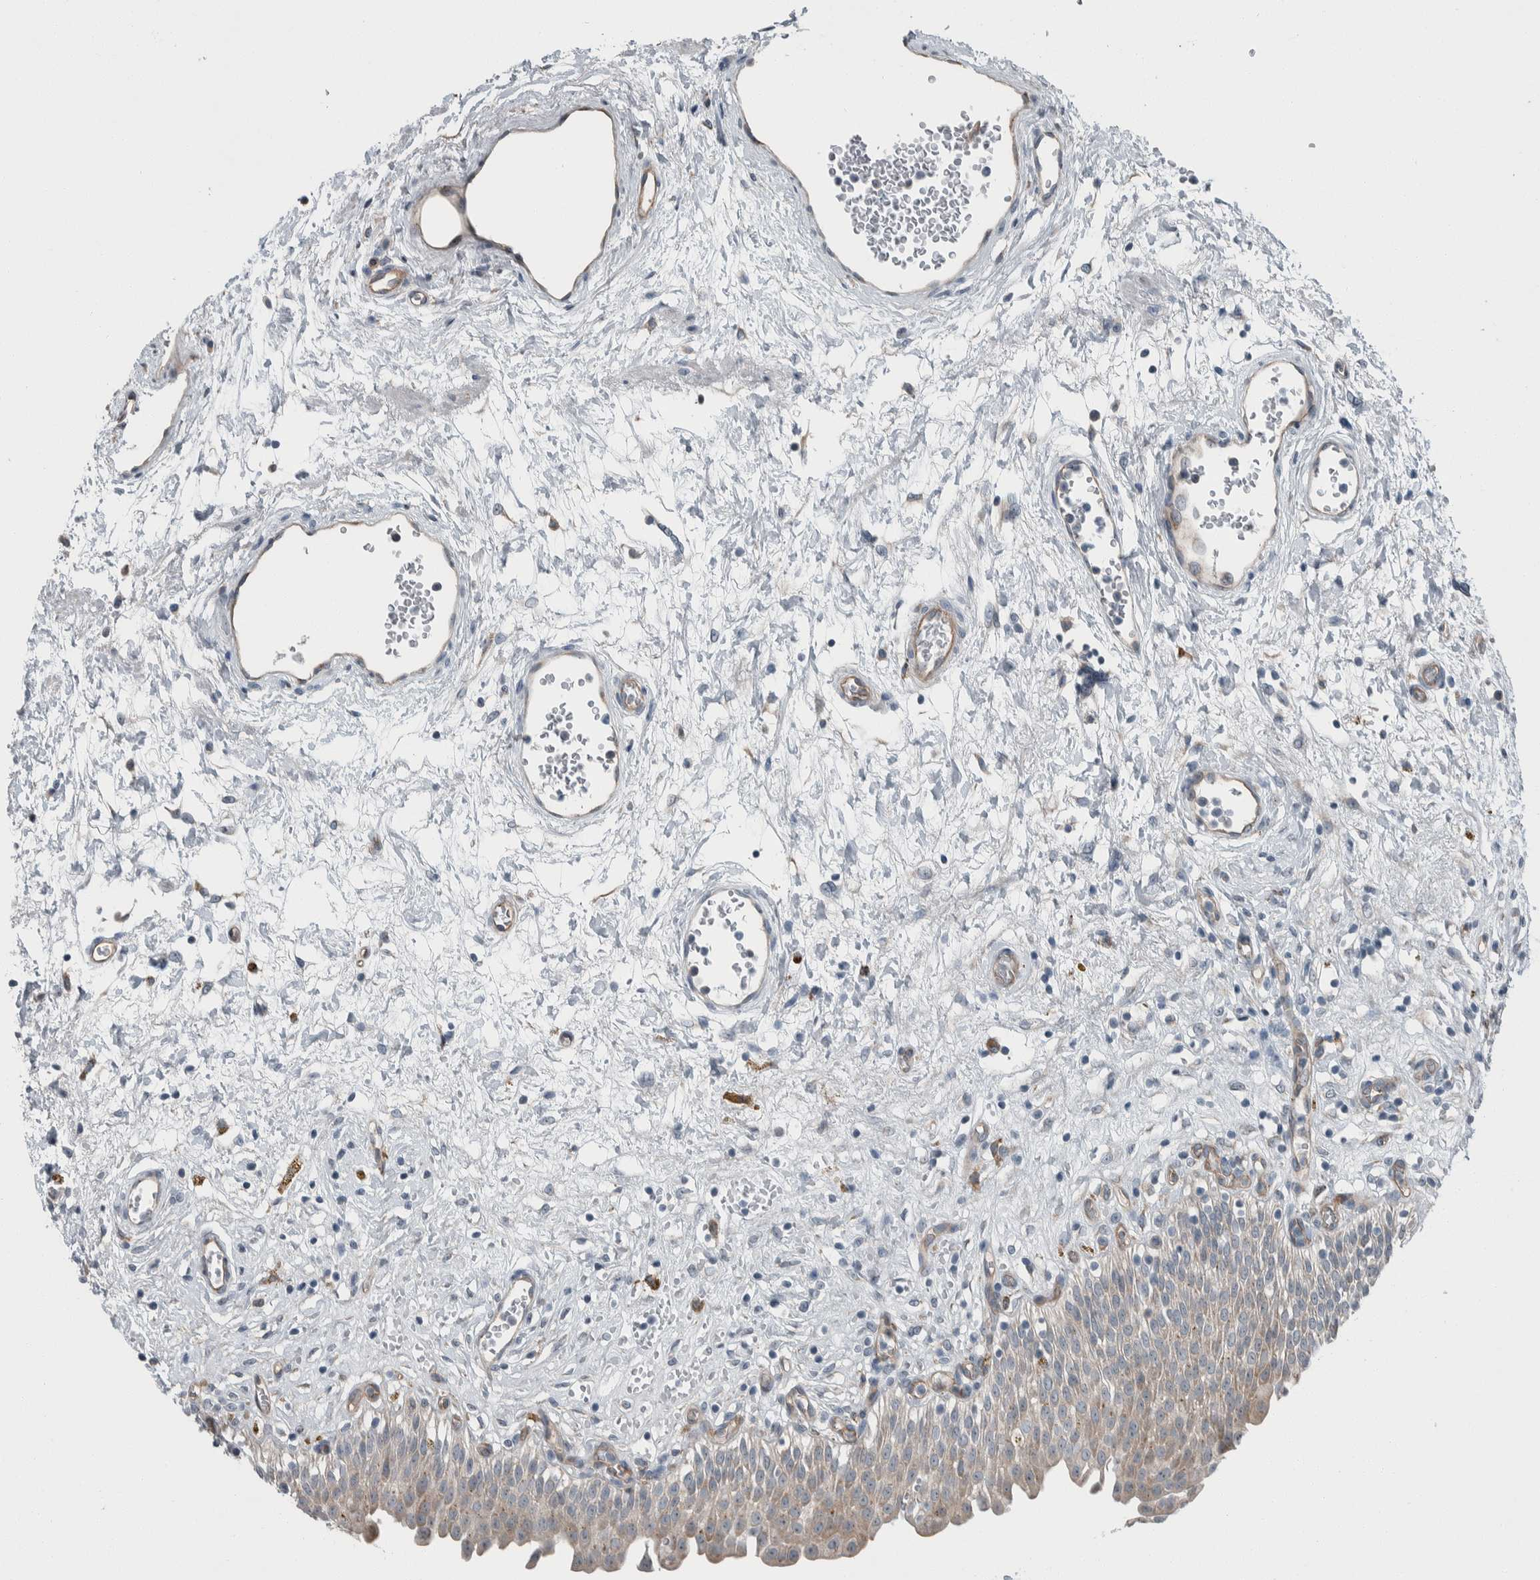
{"staining": {"intensity": "moderate", "quantity": "25%-75%", "location": "cytoplasmic/membranous"}, "tissue": "urinary bladder", "cell_type": "Urothelial cells", "image_type": "normal", "snomed": [{"axis": "morphology", "description": "Urothelial carcinoma, High grade"}, {"axis": "topography", "description": "Urinary bladder"}], "caption": "Protein analysis of benign urinary bladder displays moderate cytoplasmic/membranous expression in approximately 25%-75% of urothelial cells.", "gene": "USP25", "patient": {"sex": "male", "age": 46}}